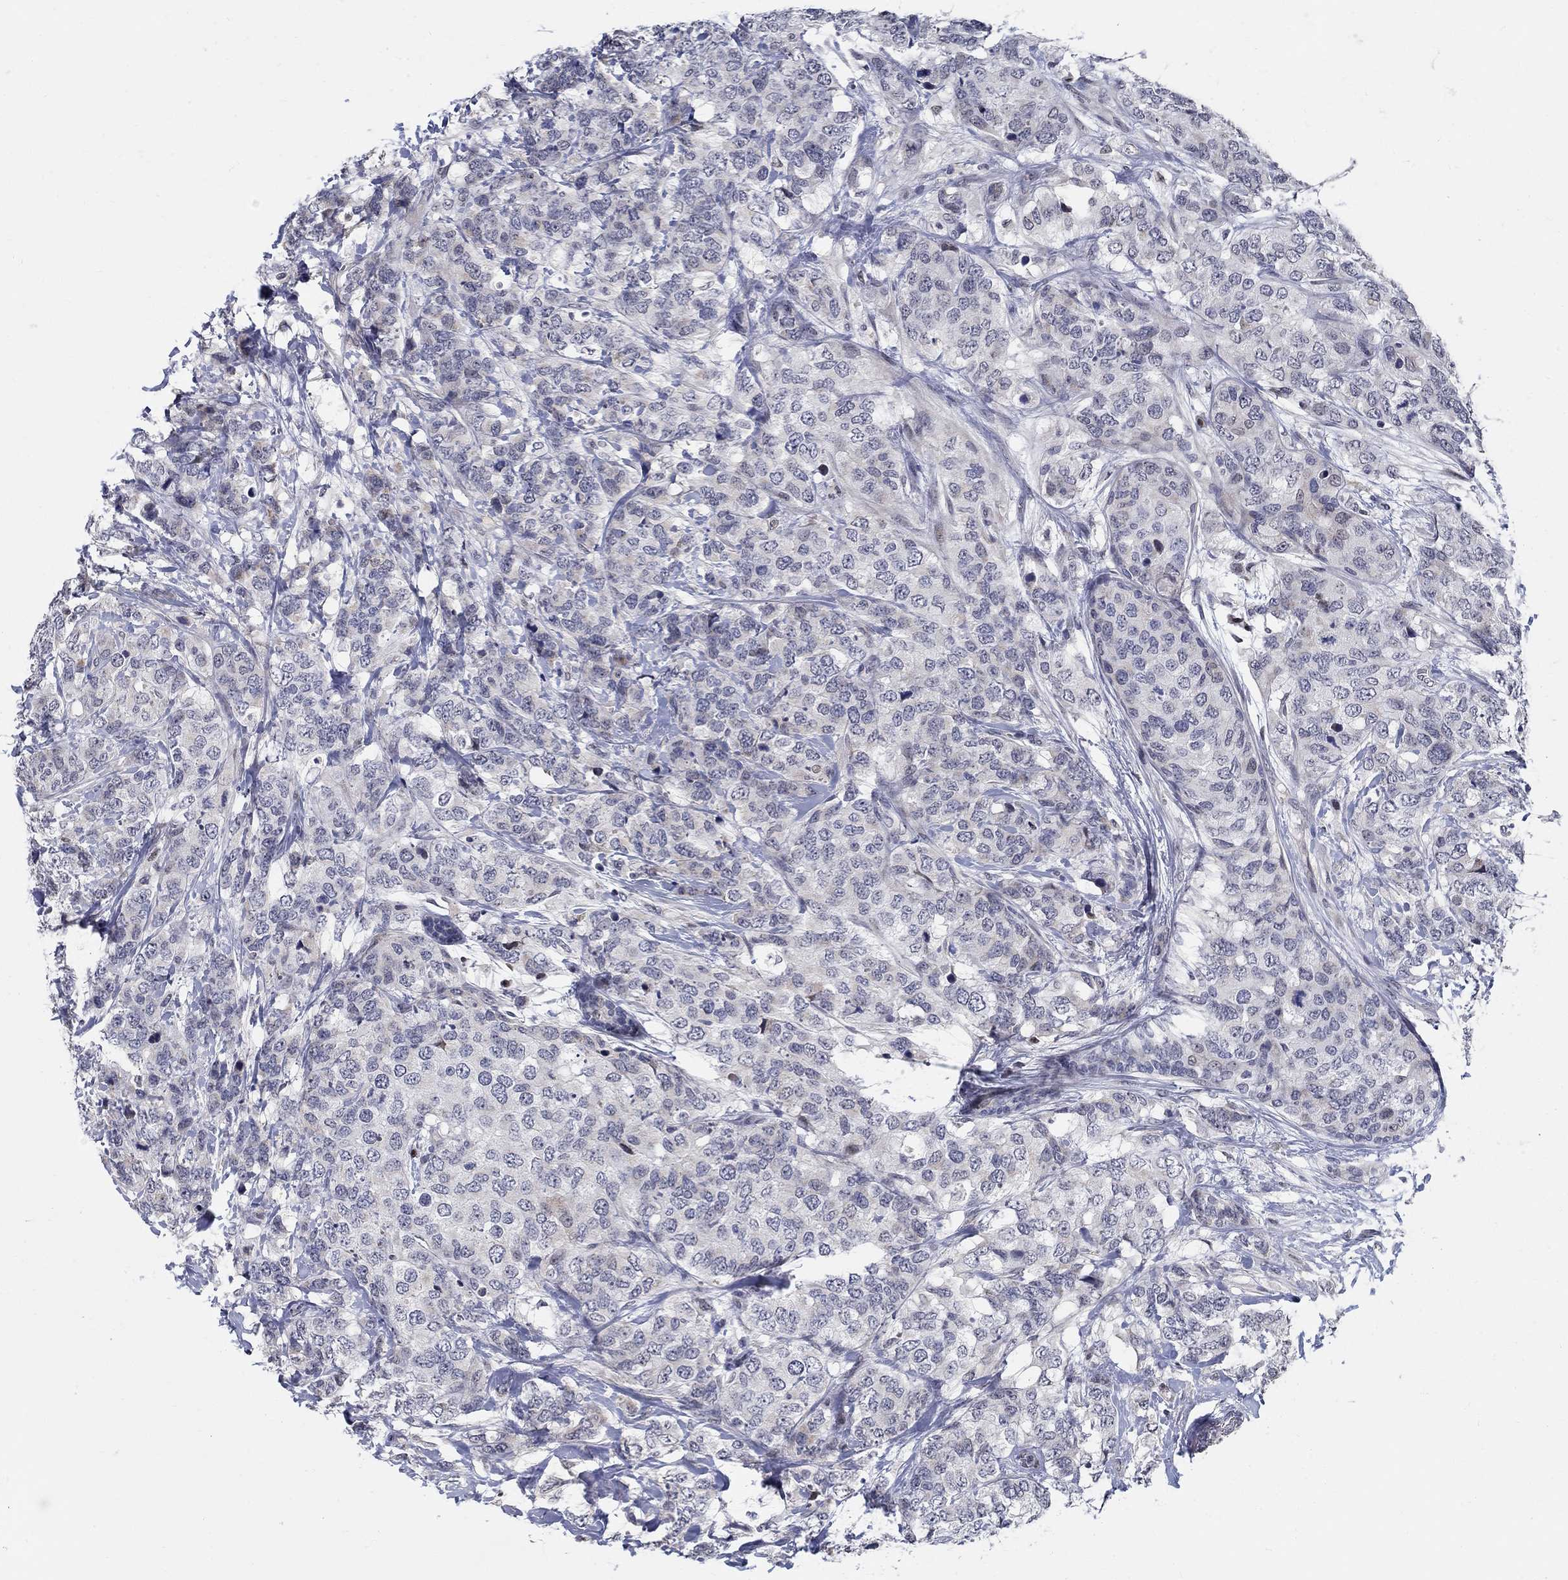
{"staining": {"intensity": "negative", "quantity": "none", "location": "none"}, "tissue": "breast cancer", "cell_type": "Tumor cells", "image_type": "cancer", "snomed": [{"axis": "morphology", "description": "Lobular carcinoma"}, {"axis": "topography", "description": "Breast"}], "caption": "The histopathology image displays no significant positivity in tumor cells of lobular carcinoma (breast).", "gene": "C16orf46", "patient": {"sex": "female", "age": 59}}